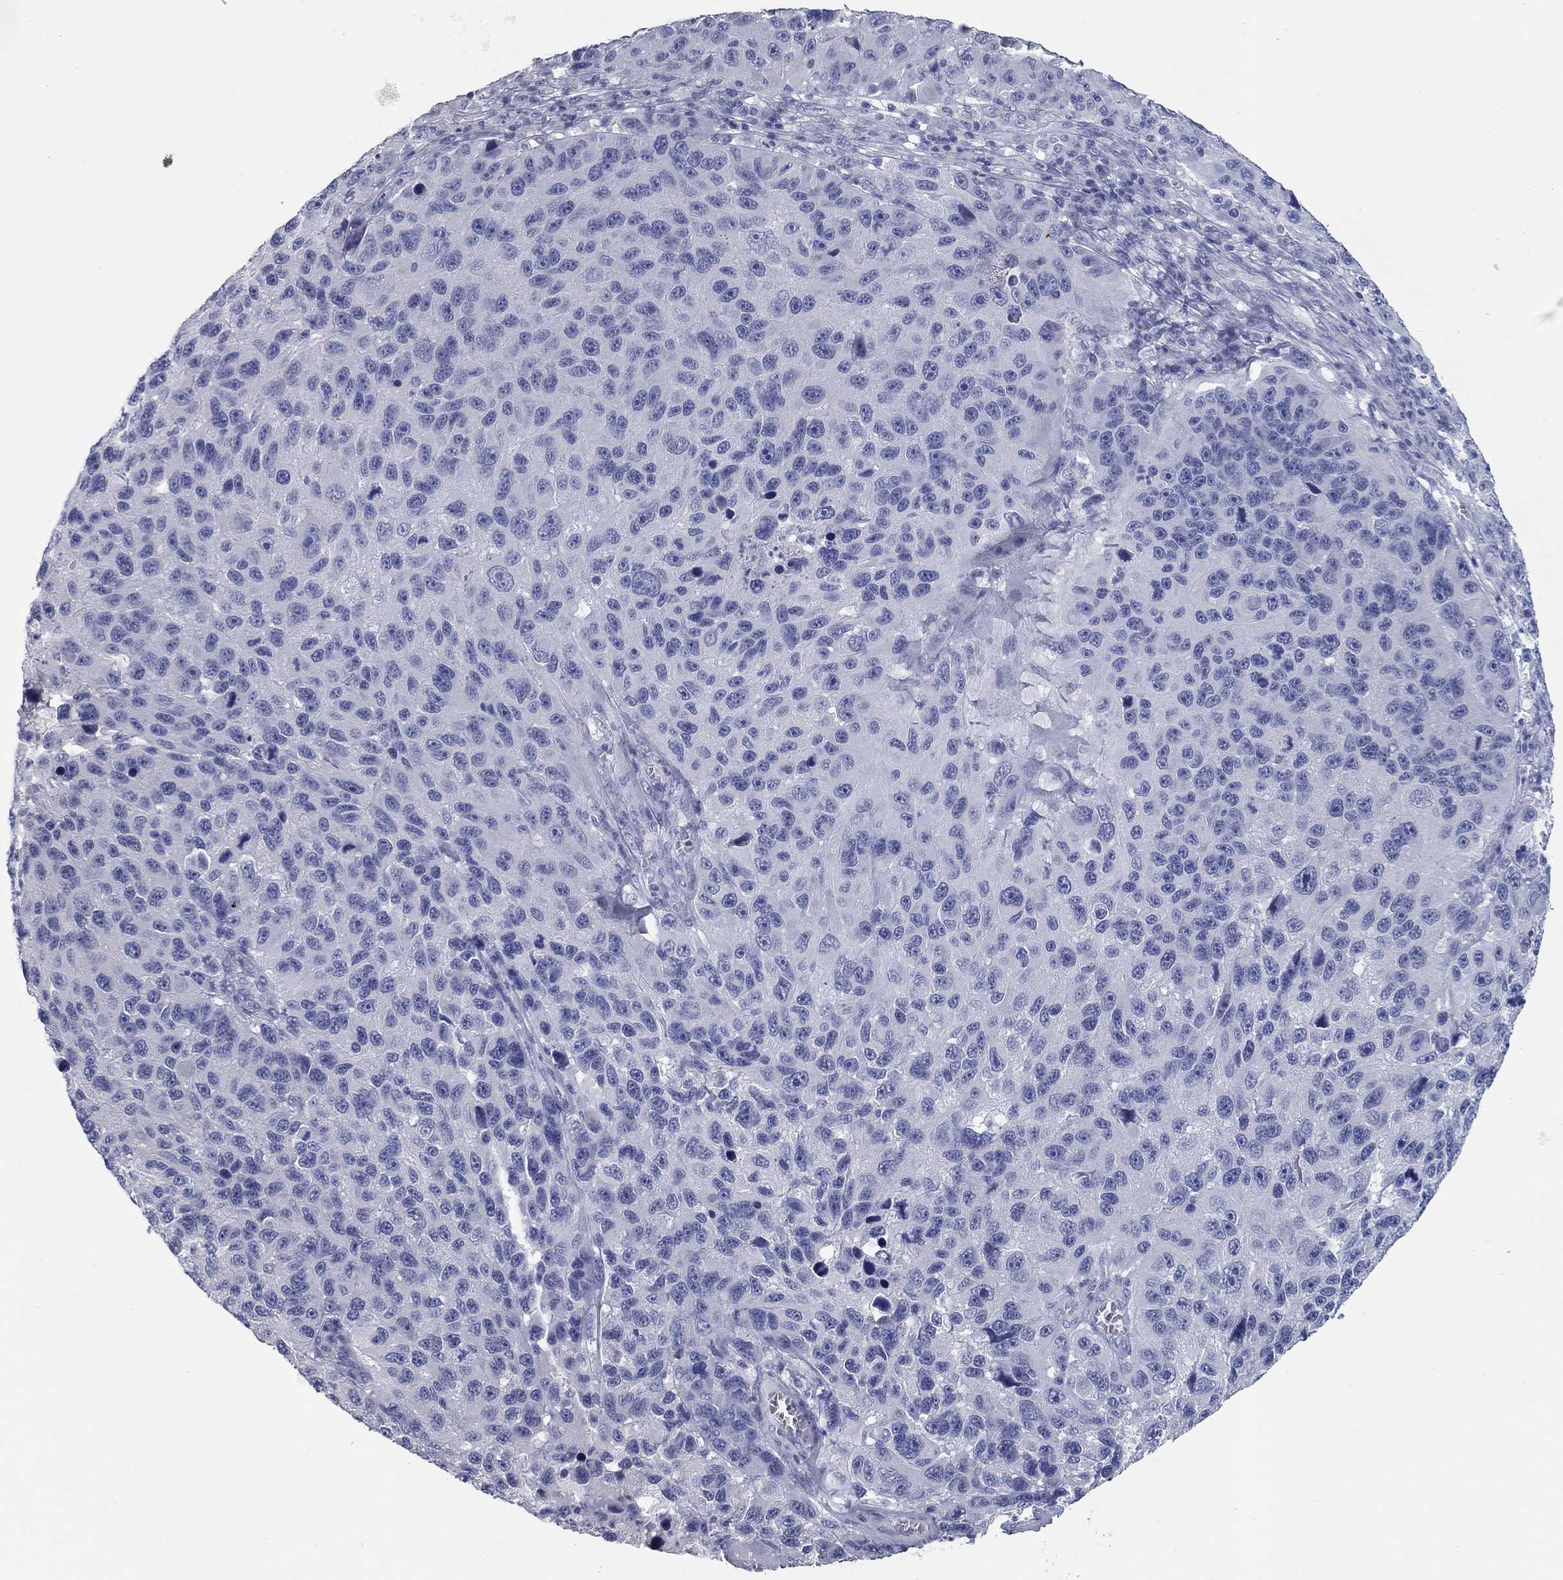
{"staining": {"intensity": "negative", "quantity": "none", "location": "none"}, "tissue": "melanoma", "cell_type": "Tumor cells", "image_type": "cancer", "snomed": [{"axis": "morphology", "description": "Malignant melanoma, NOS"}, {"axis": "topography", "description": "Skin"}], "caption": "This is a histopathology image of immunohistochemistry (IHC) staining of malignant melanoma, which shows no expression in tumor cells.", "gene": "KIRREL2", "patient": {"sex": "male", "age": 53}}